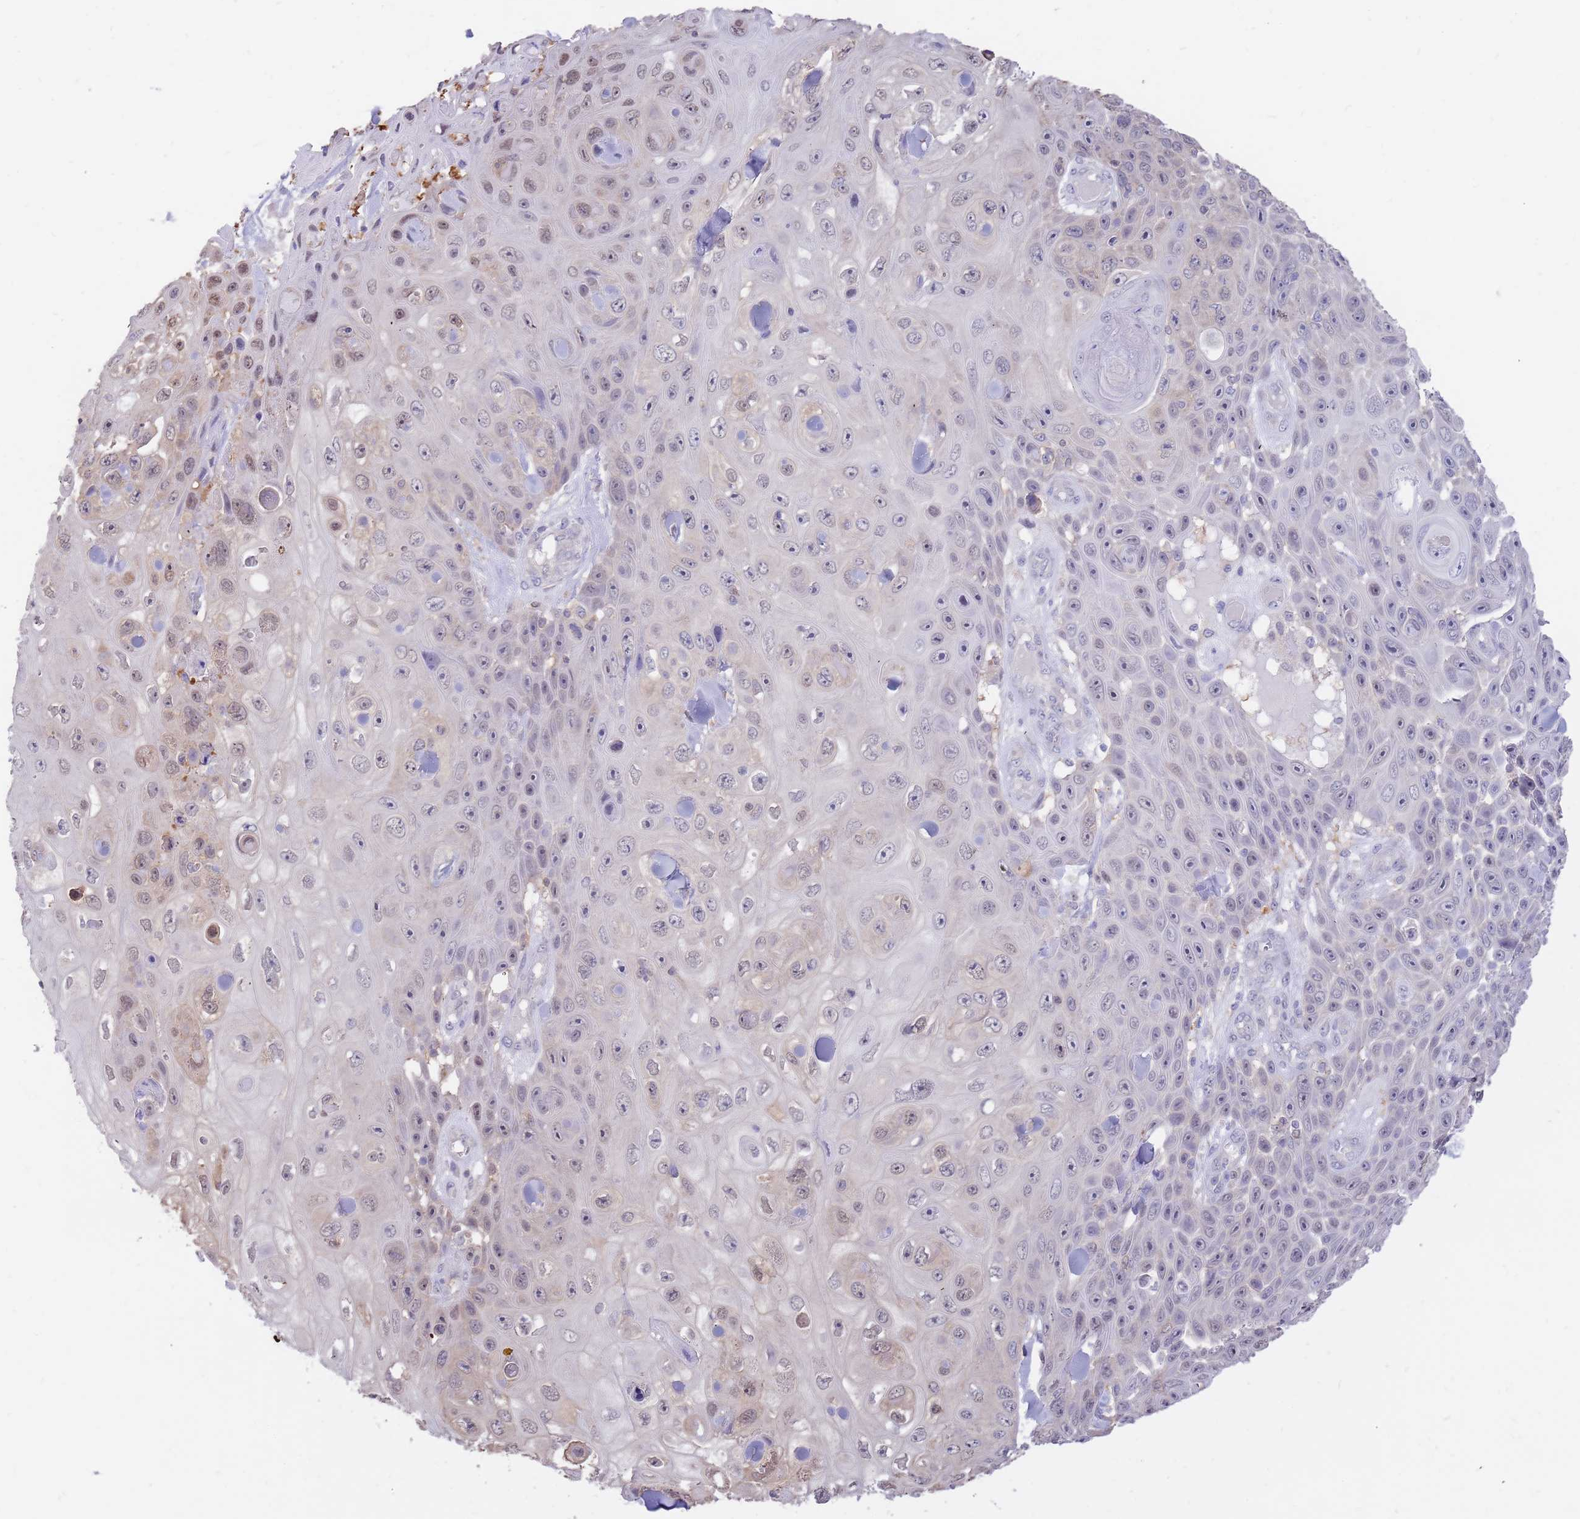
{"staining": {"intensity": "moderate", "quantity": "<25%", "location": "cytoplasmic/membranous,nuclear"}, "tissue": "skin cancer", "cell_type": "Tumor cells", "image_type": "cancer", "snomed": [{"axis": "morphology", "description": "Squamous cell carcinoma, NOS"}, {"axis": "topography", "description": "Skin"}], "caption": "The photomicrograph displays staining of skin cancer (squamous cell carcinoma), revealing moderate cytoplasmic/membranous and nuclear protein staining (brown color) within tumor cells. (brown staining indicates protein expression, while blue staining denotes nuclei).", "gene": "AP5S1", "patient": {"sex": "male", "age": 82}}